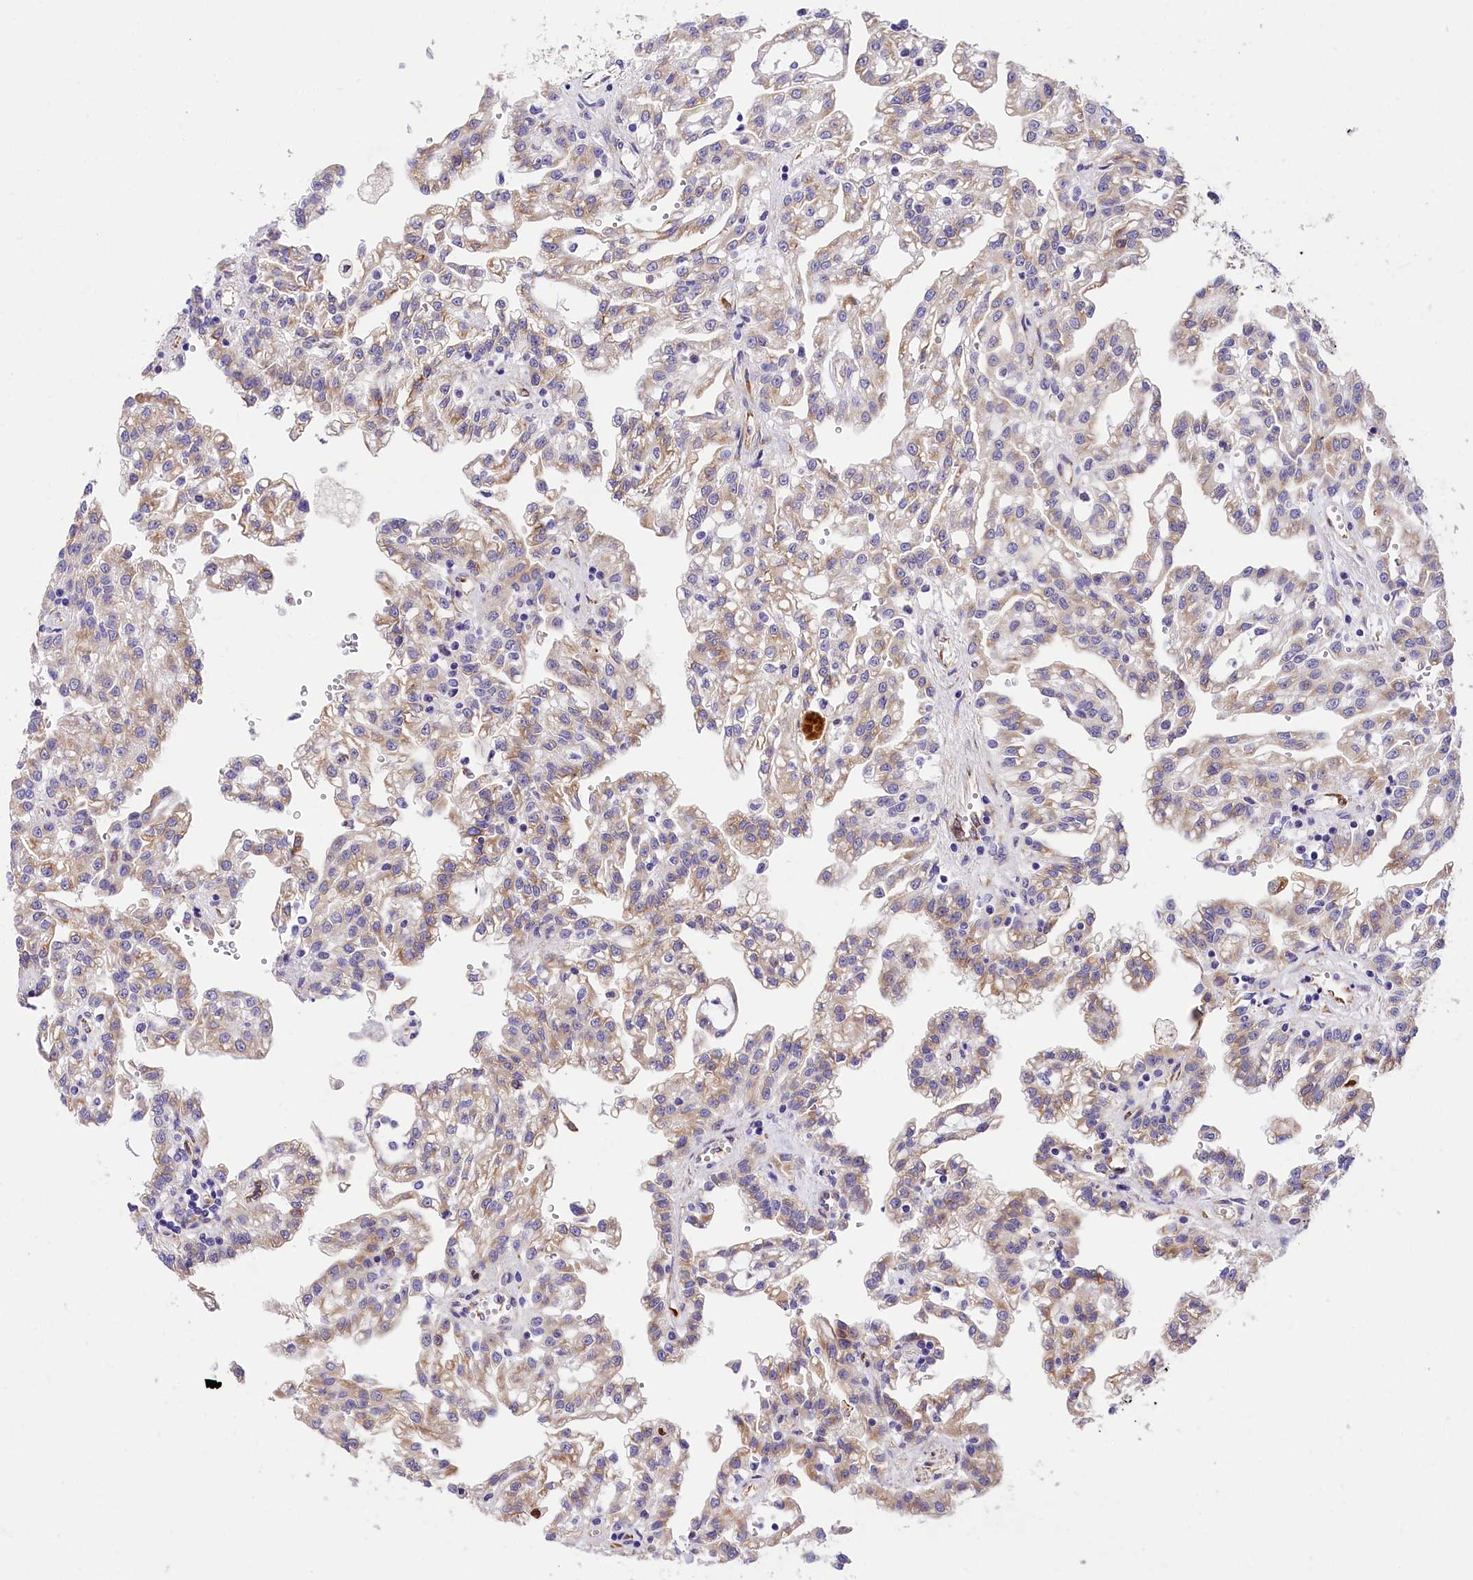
{"staining": {"intensity": "weak", "quantity": "25%-75%", "location": "cytoplasmic/membranous"}, "tissue": "renal cancer", "cell_type": "Tumor cells", "image_type": "cancer", "snomed": [{"axis": "morphology", "description": "Adenocarcinoma, NOS"}, {"axis": "topography", "description": "Kidney"}], "caption": "Protein expression analysis of renal adenocarcinoma reveals weak cytoplasmic/membranous positivity in about 25%-75% of tumor cells.", "gene": "ITGA1", "patient": {"sex": "male", "age": 63}}